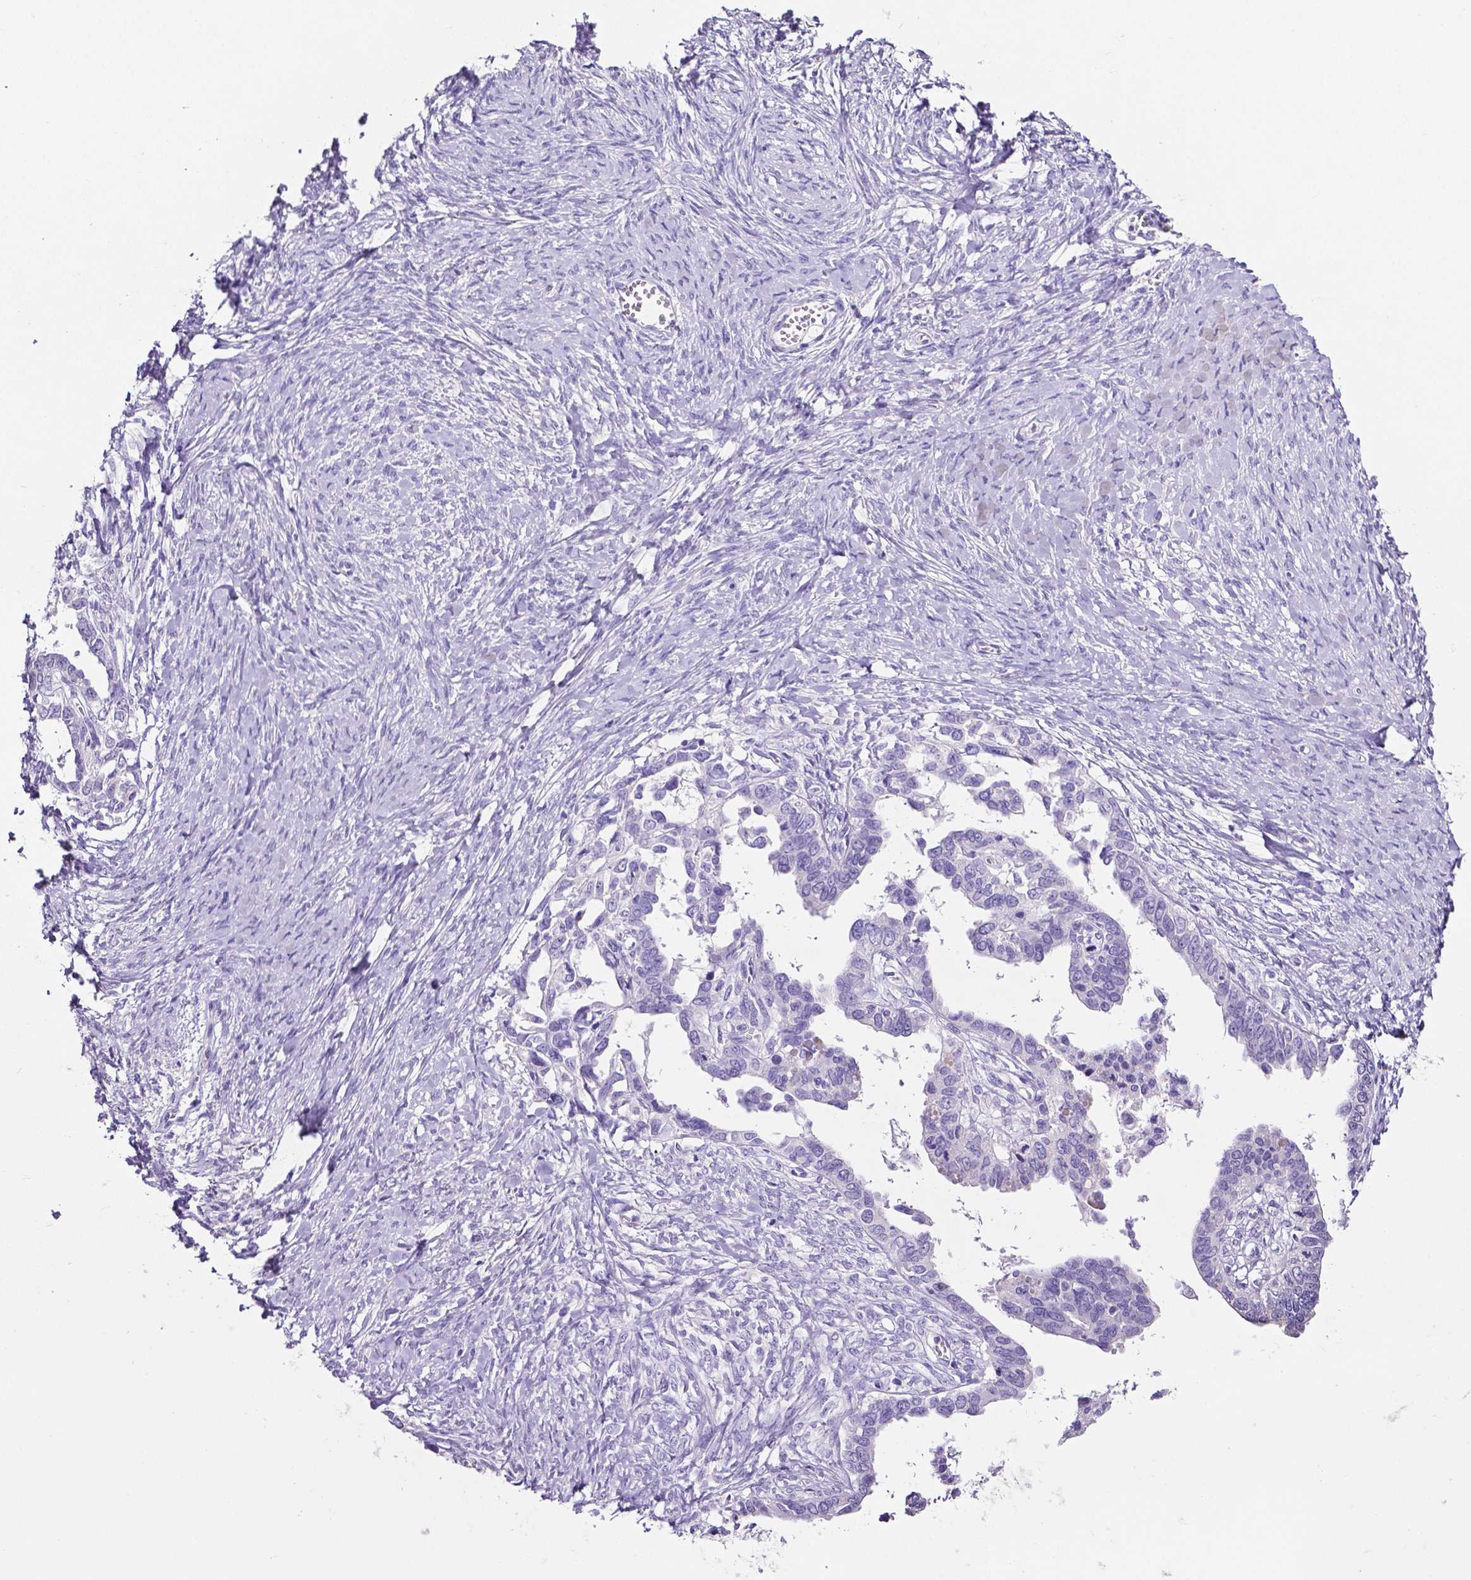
{"staining": {"intensity": "negative", "quantity": "none", "location": "none"}, "tissue": "ovarian cancer", "cell_type": "Tumor cells", "image_type": "cancer", "snomed": [{"axis": "morphology", "description": "Cystadenocarcinoma, serous, NOS"}, {"axis": "topography", "description": "Ovary"}], "caption": "Immunohistochemical staining of human ovarian cancer shows no significant positivity in tumor cells.", "gene": "SLC22A2", "patient": {"sex": "female", "age": 69}}